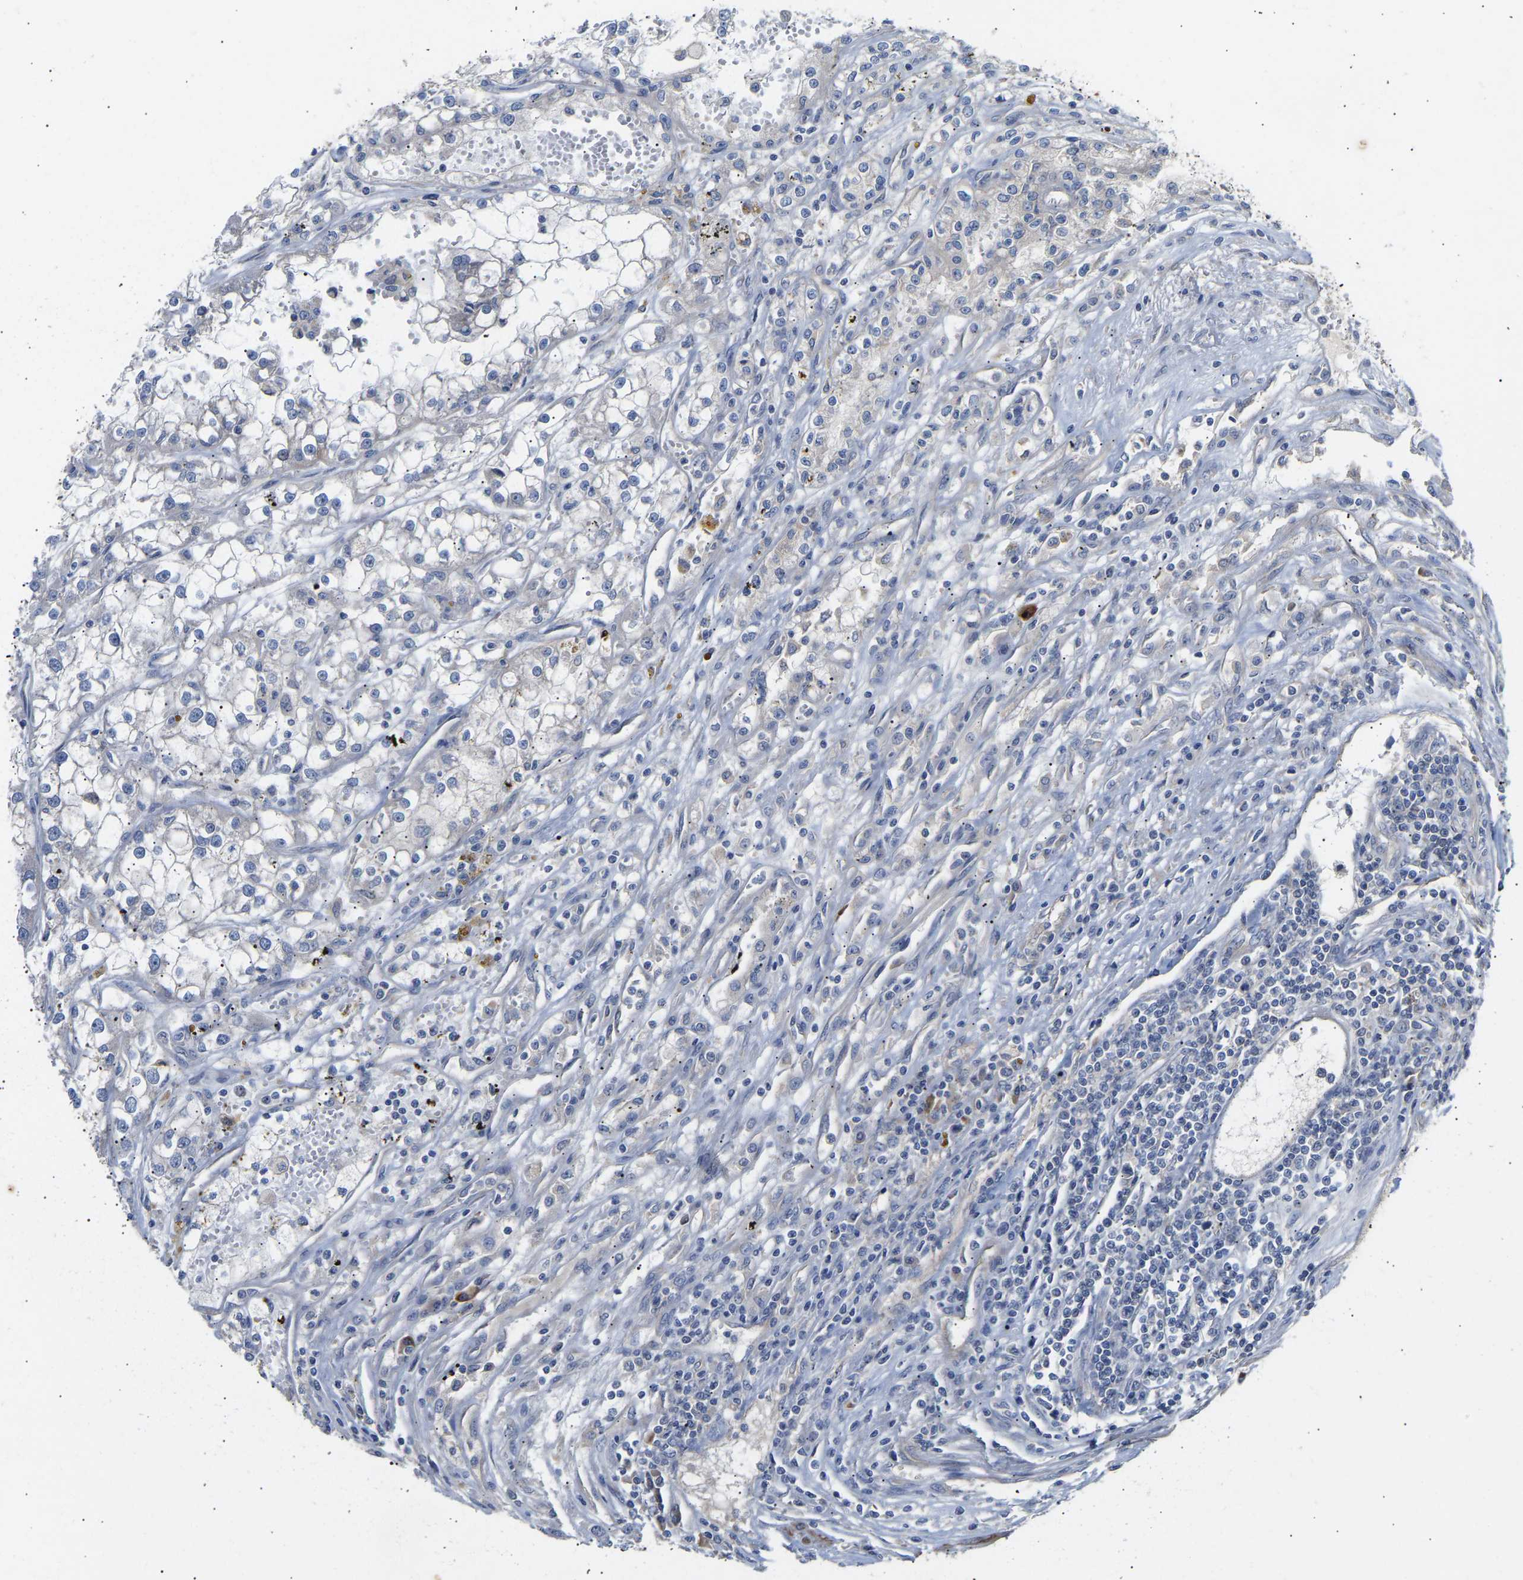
{"staining": {"intensity": "negative", "quantity": "none", "location": "none"}, "tissue": "renal cancer", "cell_type": "Tumor cells", "image_type": "cancer", "snomed": [{"axis": "morphology", "description": "Adenocarcinoma, NOS"}, {"axis": "topography", "description": "Kidney"}], "caption": "IHC of human renal adenocarcinoma exhibits no positivity in tumor cells. (Immunohistochemistry, brightfield microscopy, high magnification).", "gene": "KASH5", "patient": {"sex": "female", "age": 52}}